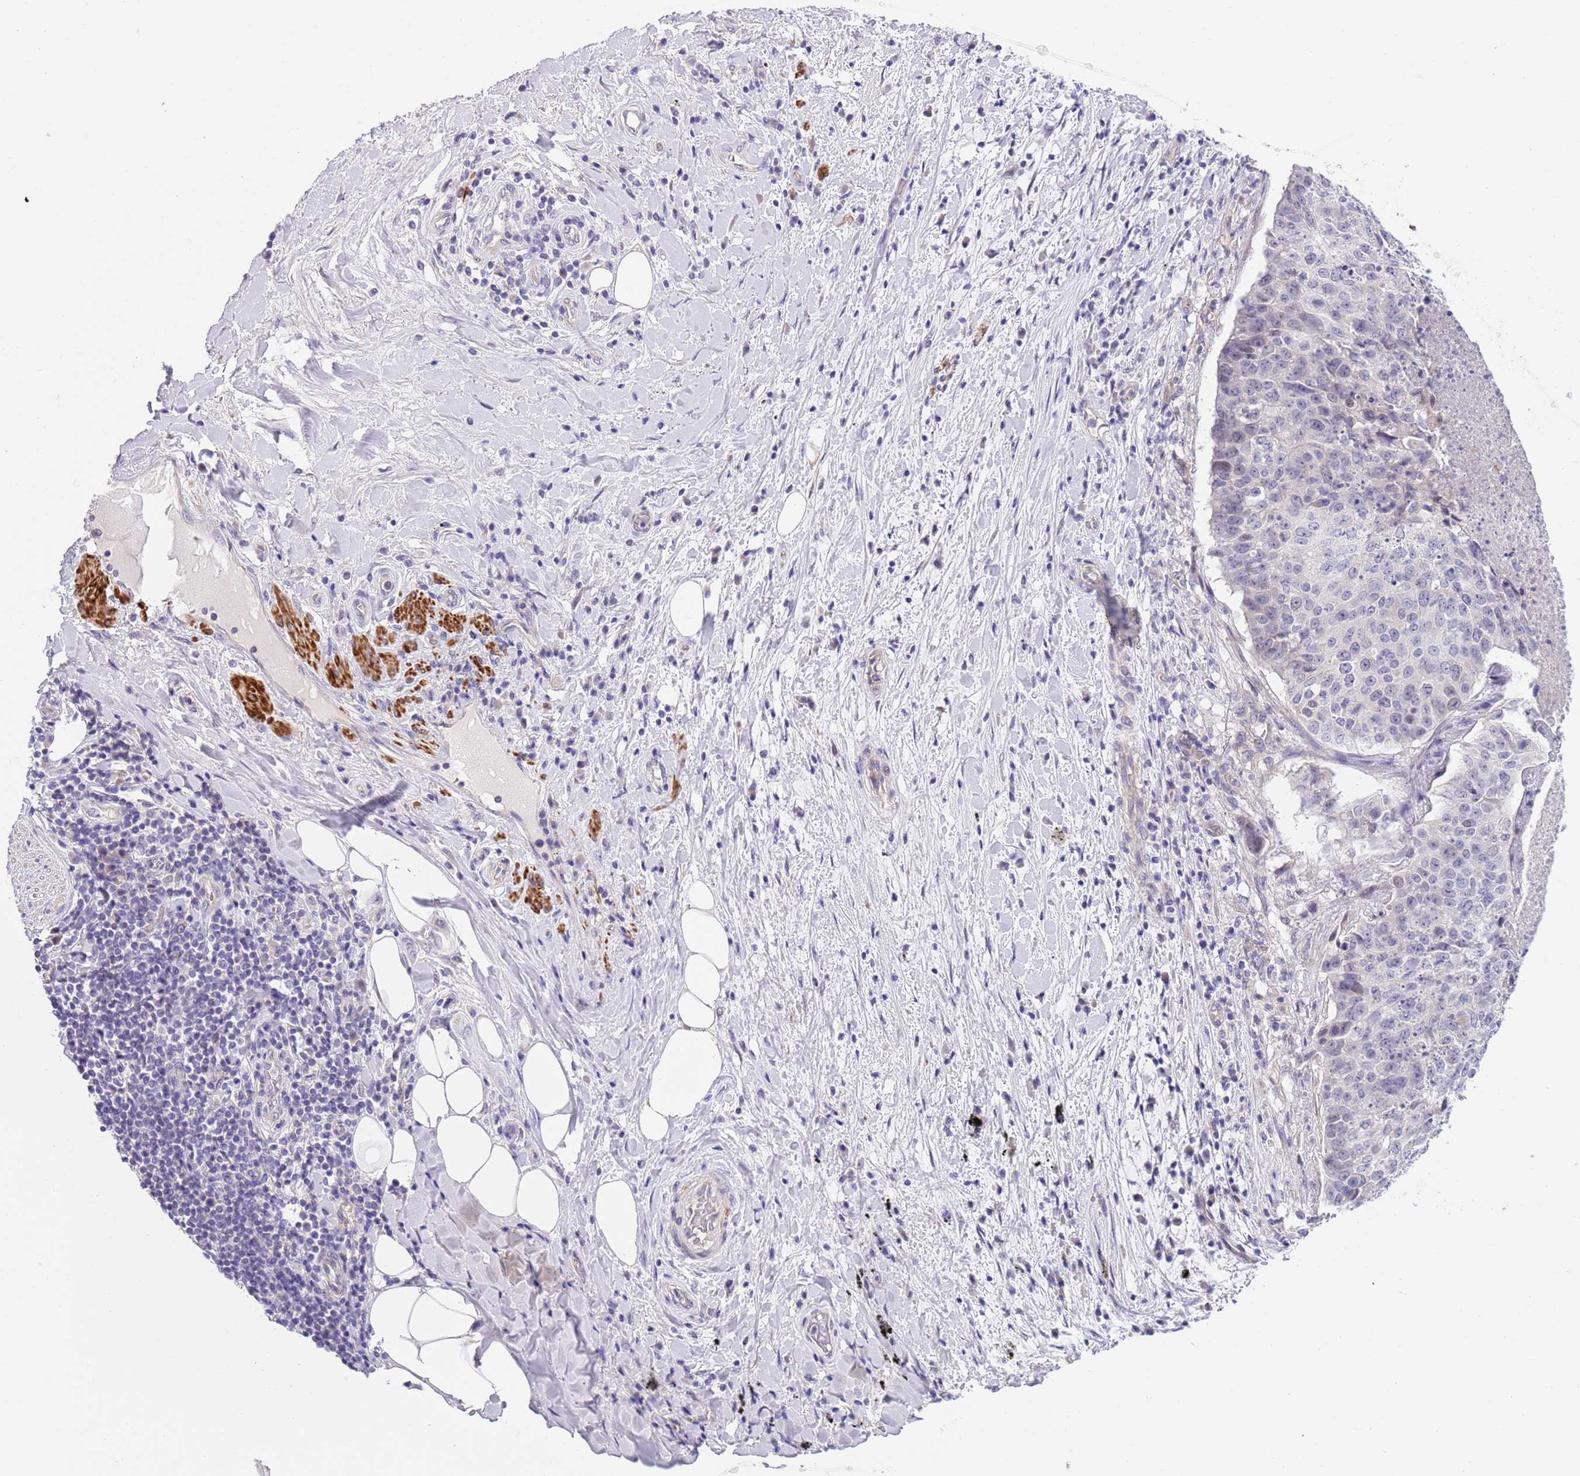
{"staining": {"intensity": "negative", "quantity": "none", "location": "none"}, "tissue": "adipose tissue", "cell_type": "Adipocytes", "image_type": "normal", "snomed": [{"axis": "morphology", "description": "Normal tissue, NOS"}, {"axis": "morphology", "description": "Squamous cell carcinoma, NOS"}, {"axis": "topography", "description": "Bronchus"}, {"axis": "topography", "description": "Lung"}], "caption": "Immunohistochemistry photomicrograph of benign human adipose tissue stained for a protein (brown), which demonstrates no expression in adipocytes. Brightfield microscopy of IHC stained with DAB (3,3'-diaminobenzidine) (brown) and hematoxylin (blue), captured at high magnification.", "gene": "NET1", "patient": {"sex": "male", "age": 64}}